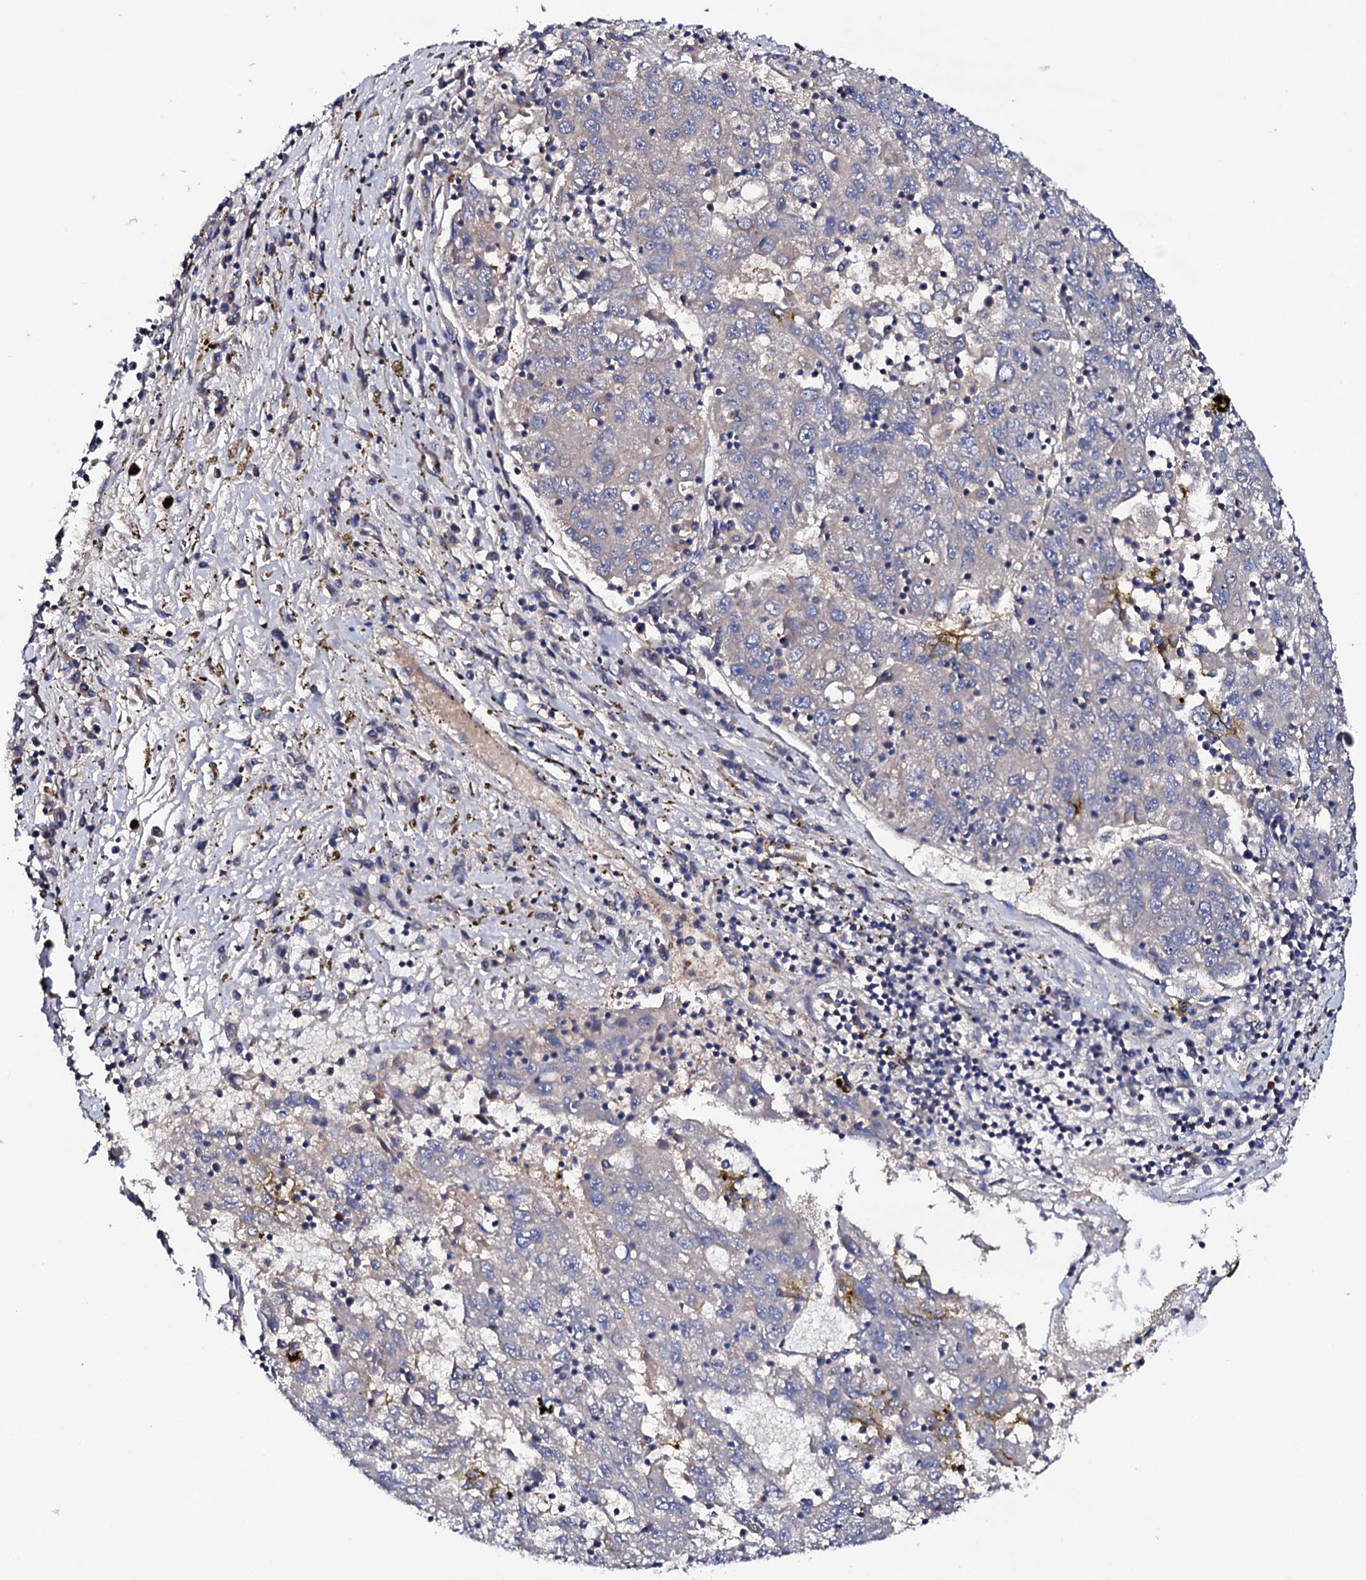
{"staining": {"intensity": "negative", "quantity": "none", "location": "none"}, "tissue": "liver cancer", "cell_type": "Tumor cells", "image_type": "cancer", "snomed": [{"axis": "morphology", "description": "Carcinoma, Hepatocellular, NOS"}, {"axis": "topography", "description": "Liver"}], "caption": "There is no significant expression in tumor cells of liver cancer (hepatocellular carcinoma).", "gene": "TCAF2", "patient": {"sex": "male", "age": 49}}